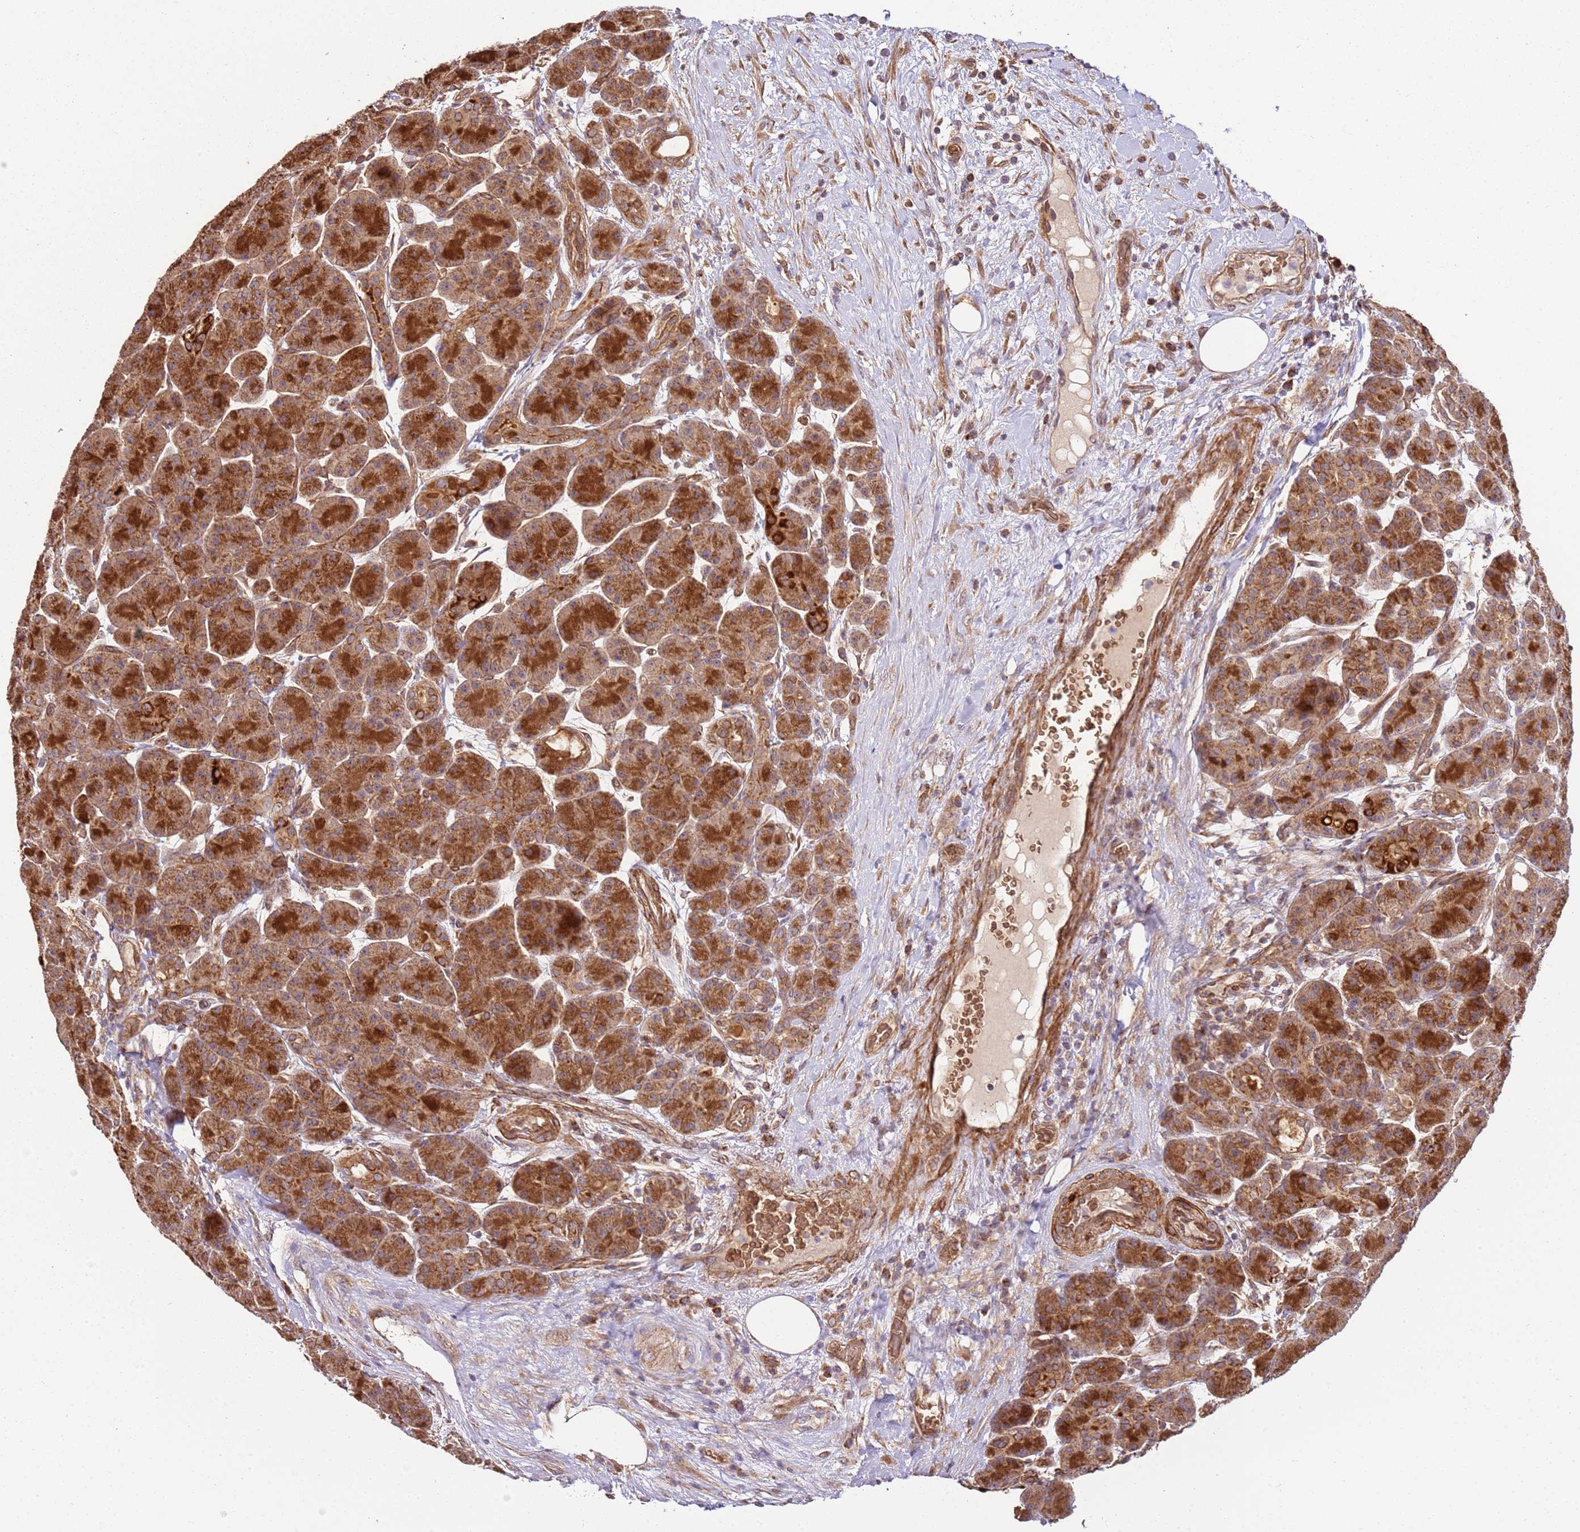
{"staining": {"intensity": "strong", "quantity": ">75%", "location": "cytoplasmic/membranous"}, "tissue": "pancreas", "cell_type": "Exocrine glandular cells", "image_type": "normal", "snomed": [{"axis": "morphology", "description": "Normal tissue, NOS"}, {"axis": "topography", "description": "Pancreas"}], "caption": "Human pancreas stained for a protein (brown) reveals strong cytoplasmic/membranous positive staining in about >75% of exocrine glandular cells.", "gene": "TM2D2", "patient": {"sex": "male", "age": 63}}